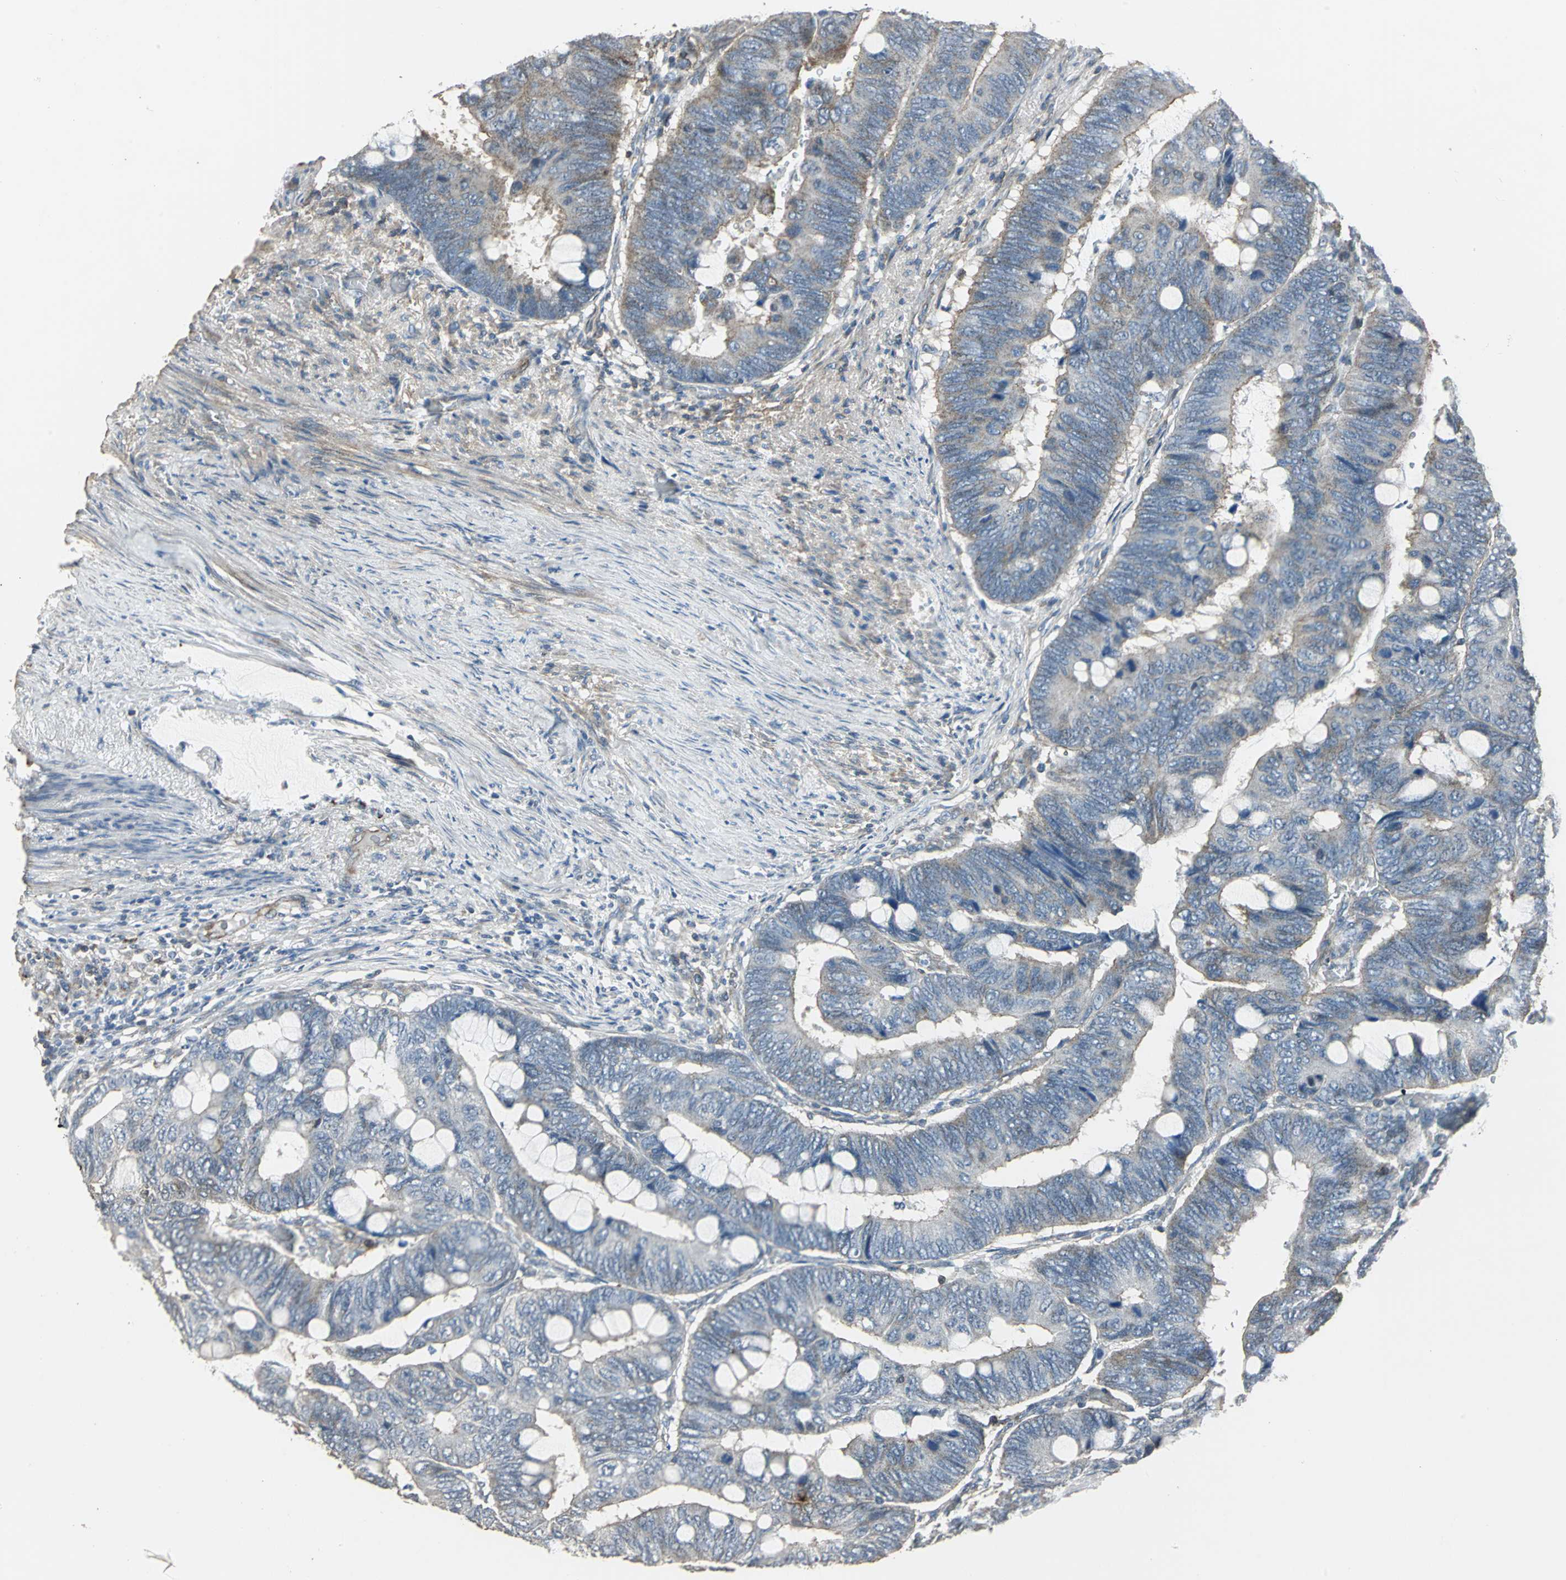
{"staining": {"intensity": "weak", "quantity": "25%-75%", "location": "cytoplasmic/membranous"}, "tissue": "colorectal cancer", "cell_type": "Tumor cells", "image_type": "cancer", "snomed": [{"axis": "morphology", "description": "Normal tissue, NOS"}, {"axis": "morphology", "description": "Adenocarcinoma, NOS"}, {"axis": "topography", "description": "Rectum"}, {"axis": "topography", "description": "Peripheral nerve tissue"}], "caption": "Protein expression analysis of human adenocarcinoma (colorectal) reveals weak cytoplasmic/membranous positivity in approximately 25%-75% of tumor cells.", "gene": "DNAJB4", "patient": {"sex": "male", "age": 92}}